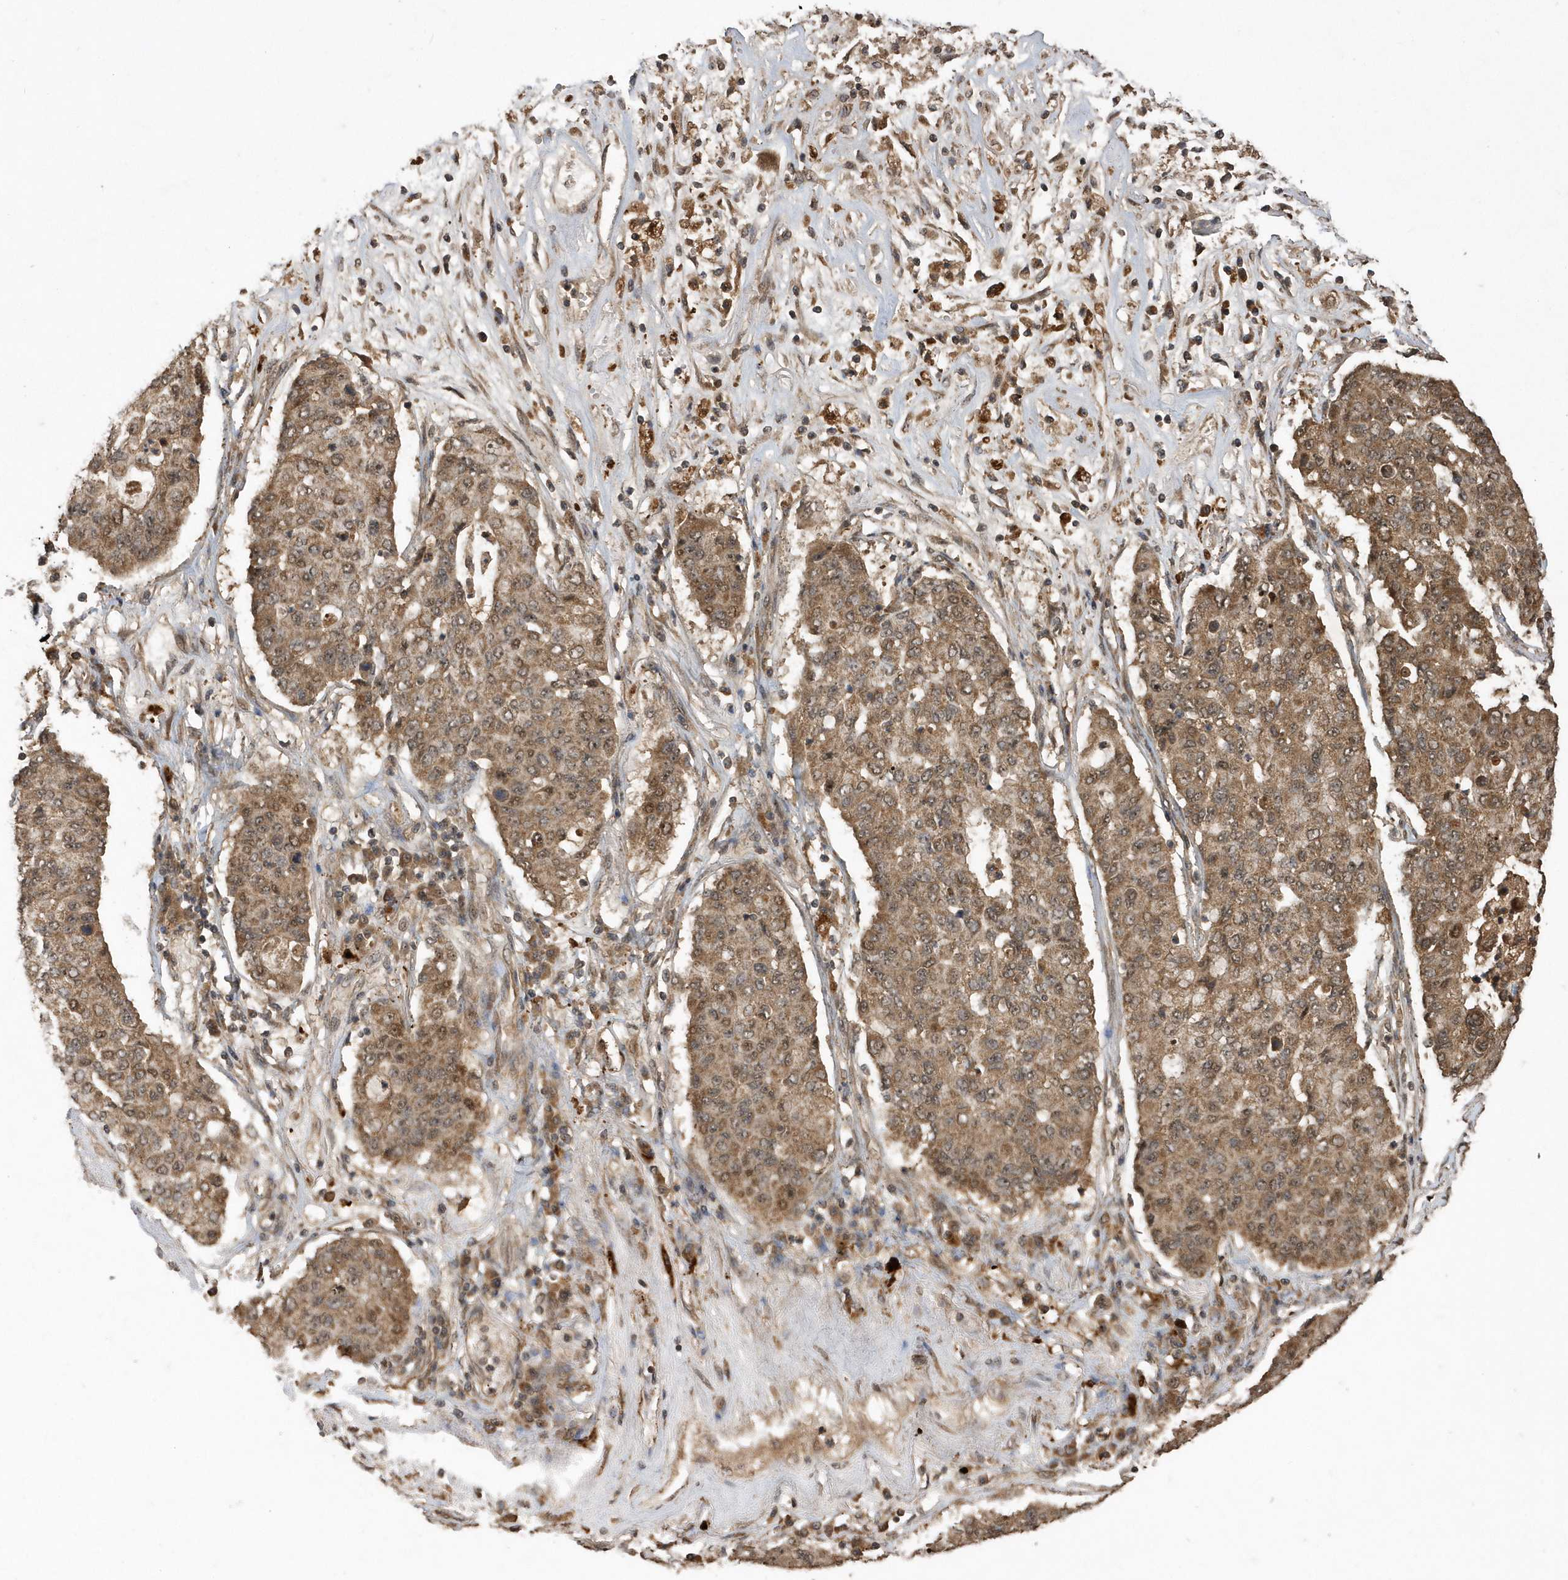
{"staining": {"intensity": "moderate", "quantity": ">75%", "location": "cytoplasmic/membranous"}, "tissue": "lung cancer", "cell_type": "Tumor cells", "image_type": "cancer", "snomed": [{"axis": "morphology", "description": "Squamous cell carcinoma, NOS"}, {"axis": "topography", "description": "Lung"}], "caption": "Human squamous cell carcinoma (lung) stained for a protein (brown) reveals moderate cytoplasmic/membranous positive staining in approximately >75% of tumor cells.", "gene": "WASHC5", "patient": {"sex": "male", "age": 74}}